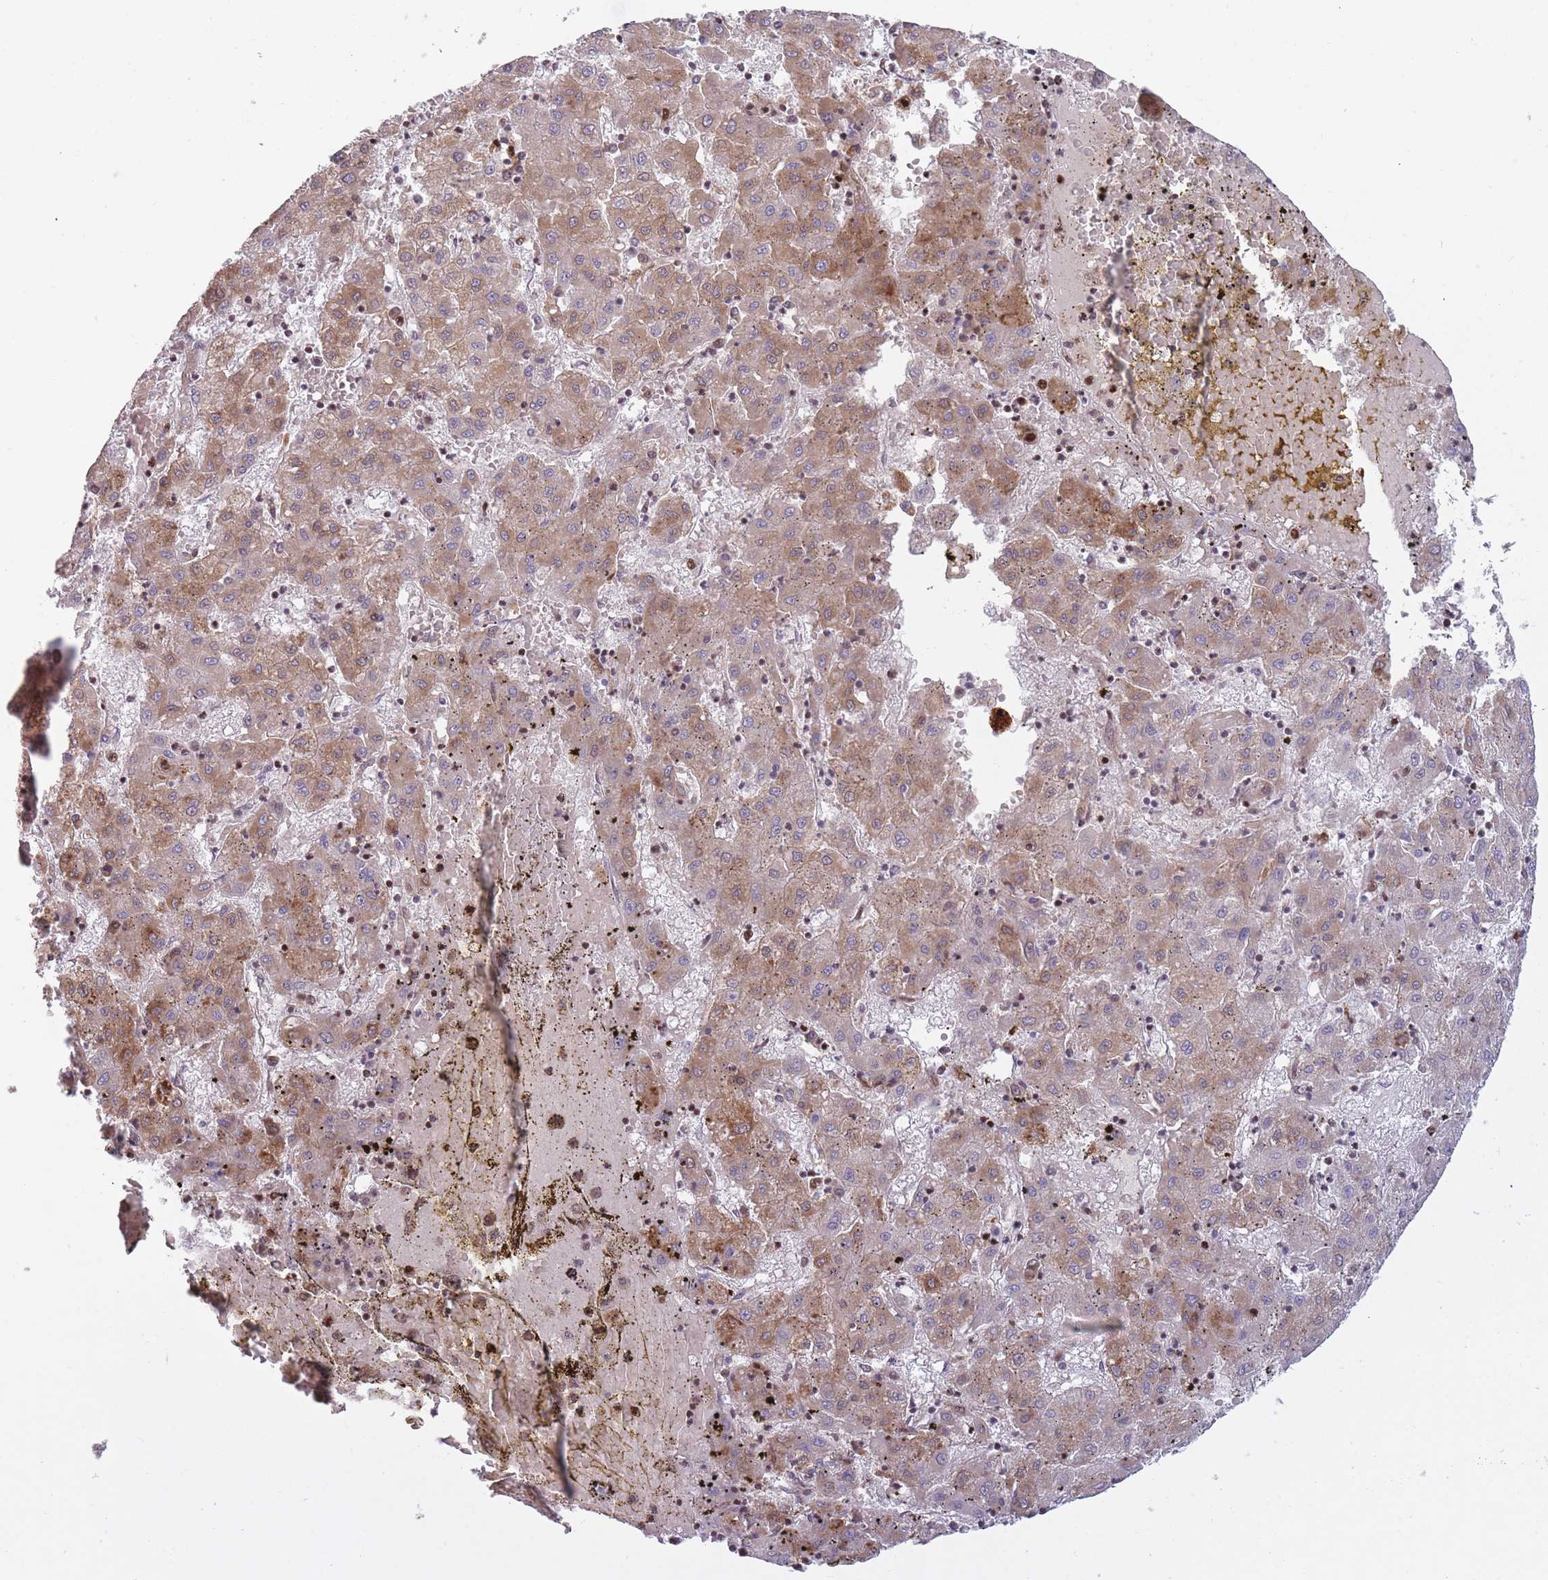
{"staining": {"intensity": "moderate", "quantity": ">75%", "location": "cytoplasmic/membranous"}, "tissue": "liver cancer", "cell_type": "Tumor cells", "image_type": "cancer", "snomed": [{"axis": "morphology", "description": "Carcinoma, Hepatocellular, NOS"}, {"axis": "topography", "description": "Liver"}], "caption": "A photomicrograph showing moderate cytoplasmic/membranous staining in about >75% of tumor cells in liver hepatocellular carcinoma, as visualized by brown immunohistochemical staining.", "gene": "LGALS9", "patient": {"sex": "male", "age": 72}}